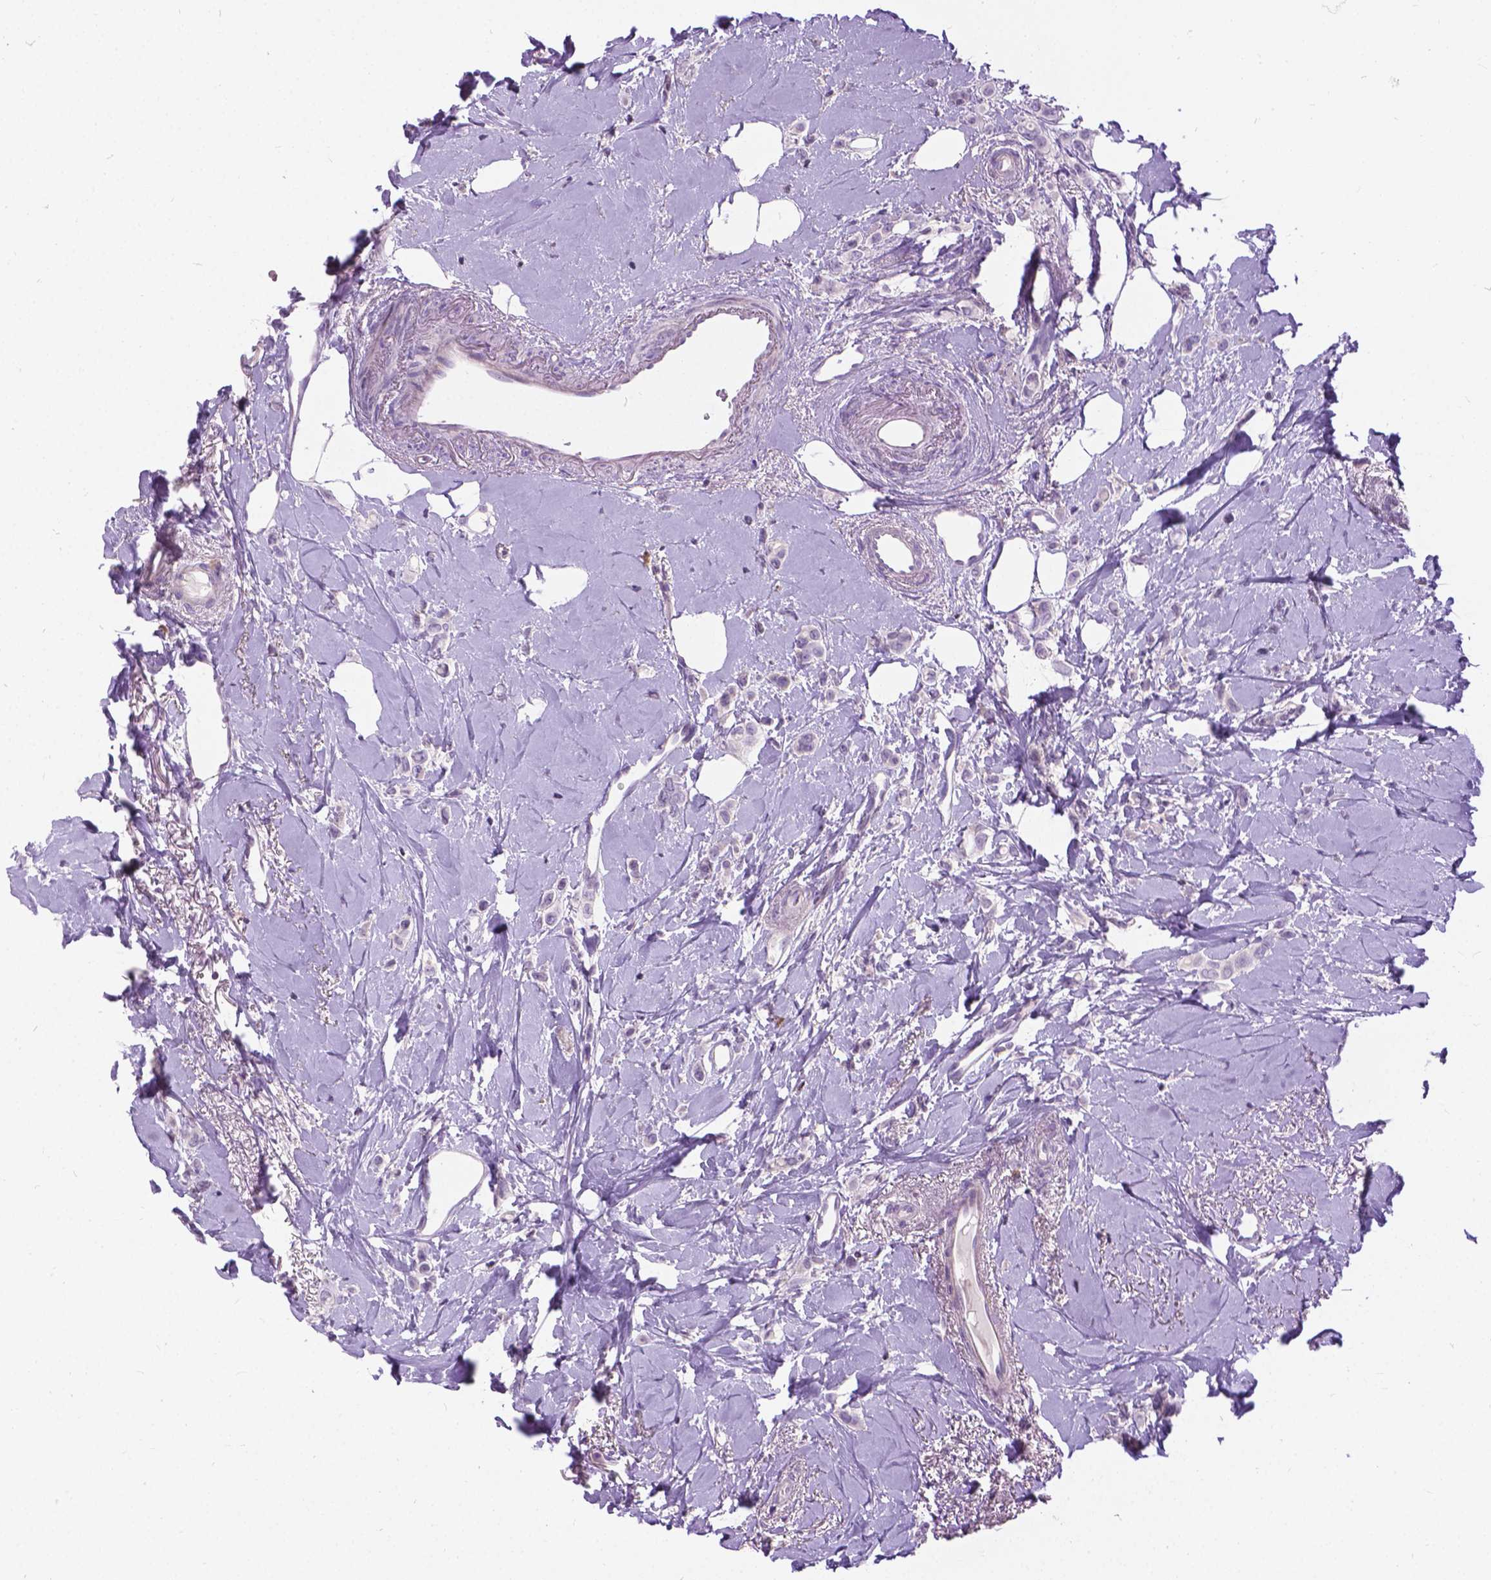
{"staining": {"intensity": "negative", "quantity": "none", "location": "none"}, "tissue": "breast cancer", "cell_type": "Tumor cells", "image_type": "cancer", "snomed": [{"axis": "morphology", "description": "Lobular carcinoma"}, {"axis": "topography", "description": "Breast"}], "caption": "DAB immunohistochemical staining of breast cancer exhibits no significant expression in tumor cells.", "gene": "JAK3", "patient": {"sex": "female", "age": 66}}